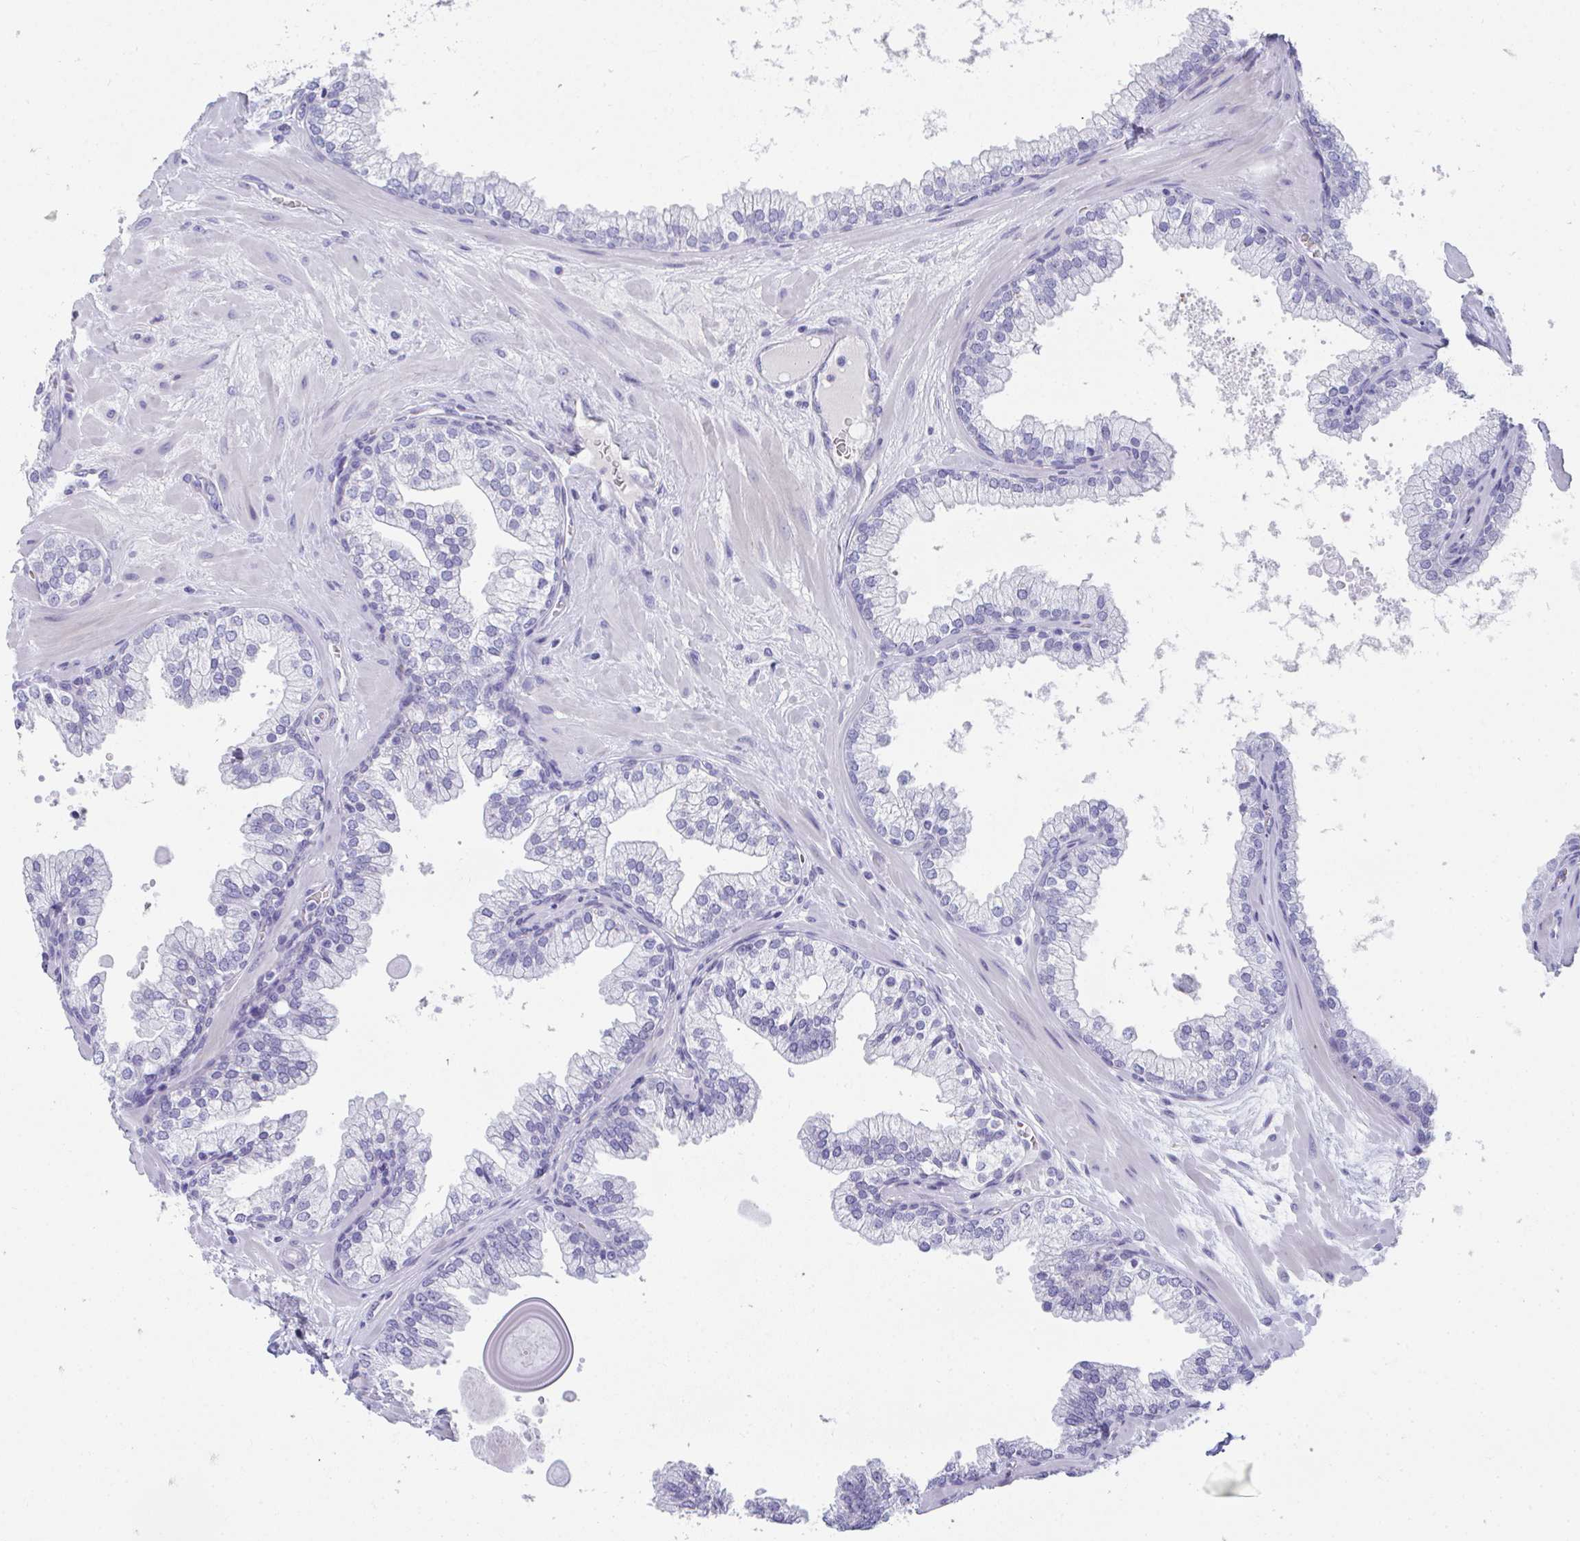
{"staining": {"intensity": "negative", "quantity": "none", "location": "none"}, "tissue": "prostate", "cell_type": "Glandular cells", "image_type": "normal", "snomed": [{"axis": "morphology", "description": "Normal tissue, NOS"}, {"axis": "topography", "description": "Prostate"}, {"axis": "topography", "description": "Peripheral nerve tissue"}], "caption": "Immunohistochemistry image of benign human prostate stained for a protein (brown), which exhibits no positivity in glandular cells.", "gene": "TTC30A", "patient": {"sex": "male", "age": 61}}